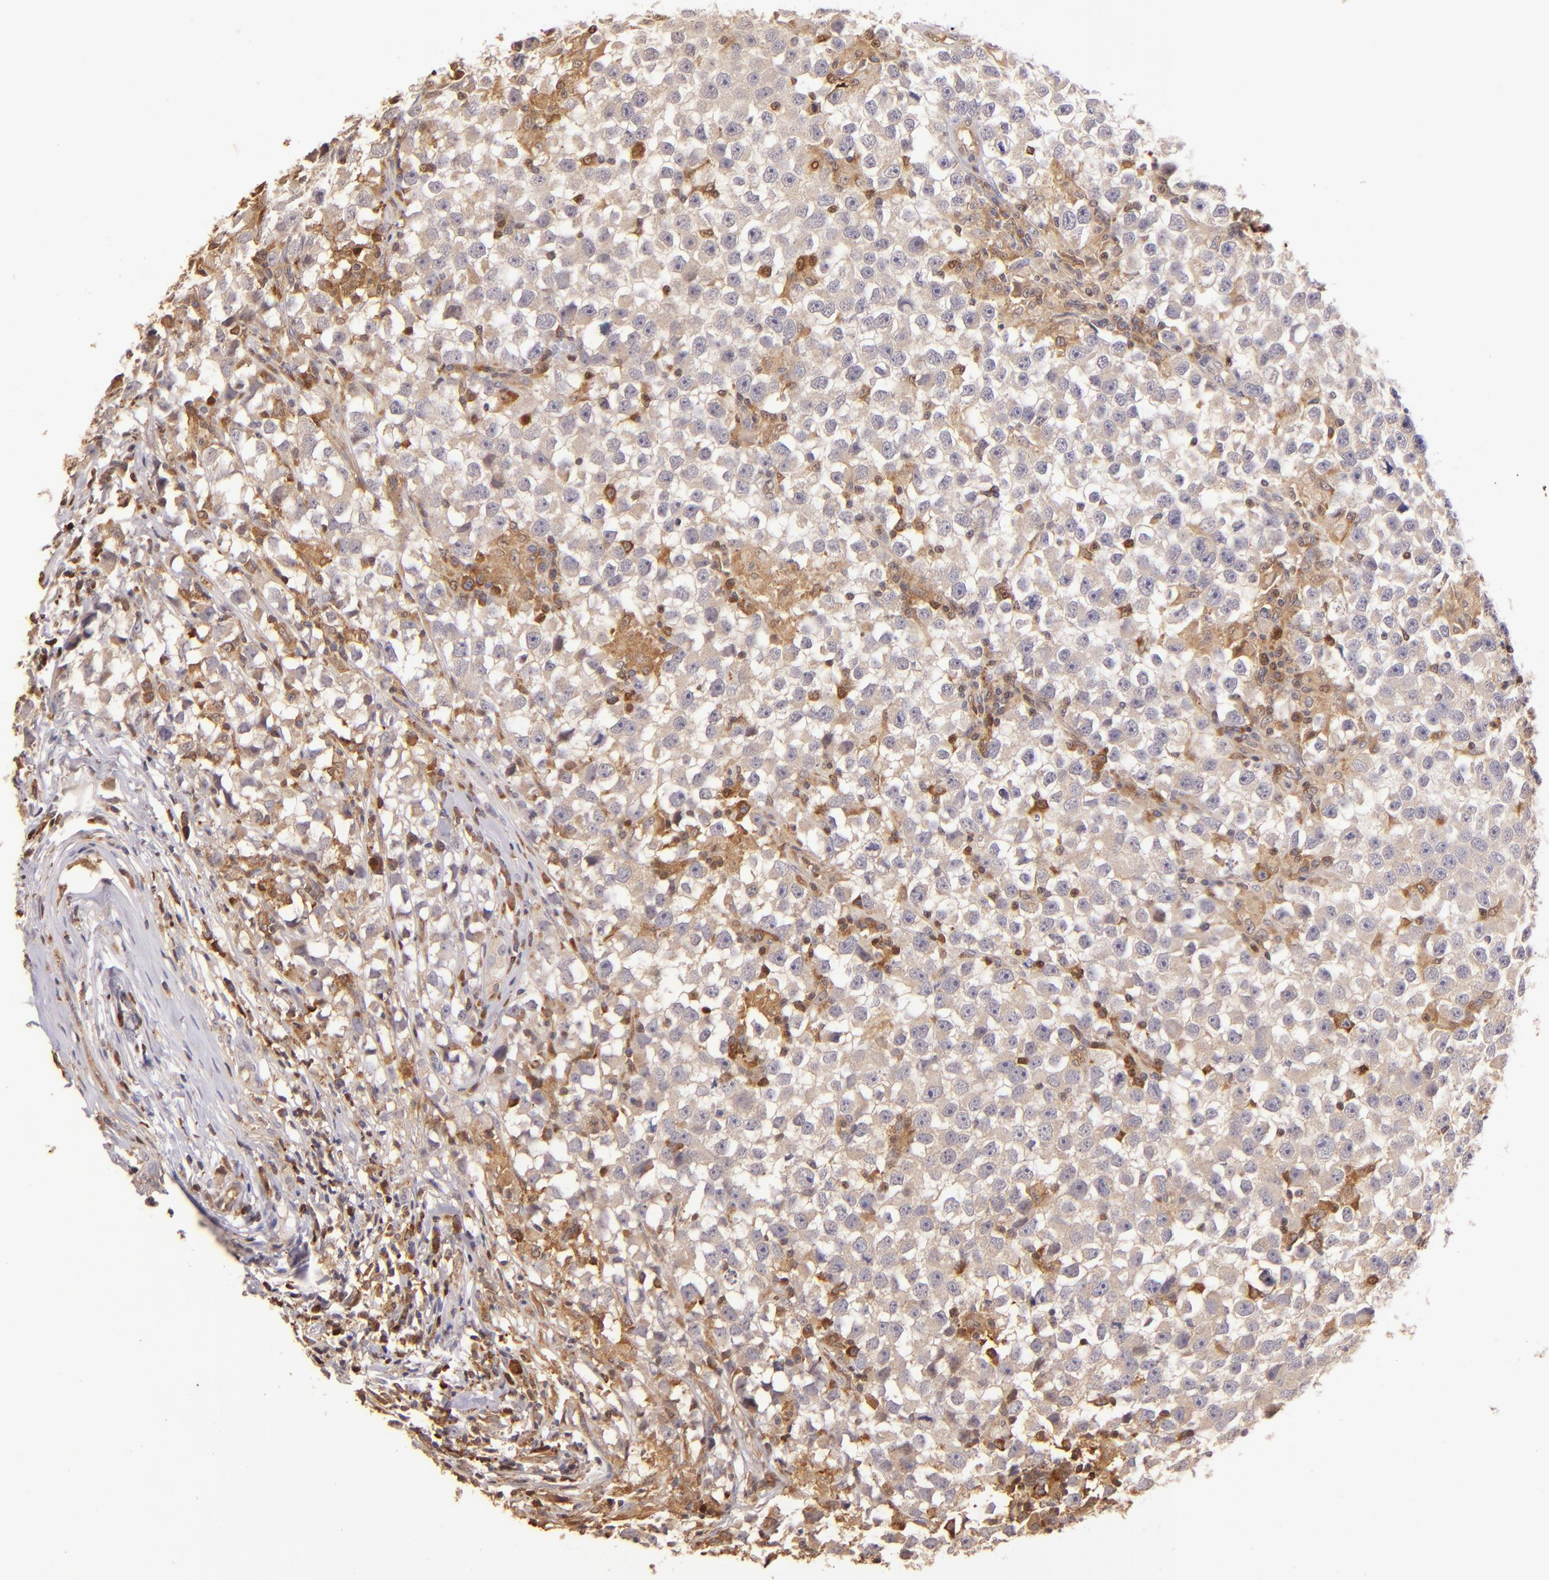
{"staining": {"intensity": "weak", "quantity": ">75%", "location": "cytoplasmic/membranous"}, "tissue": "testis cancer", "cell_type": "Tumor cells", "image_type": "cancer", "snomed": [{"axis": "morphology", "description": "Seminoma, NOS"}, {"axis": "topography", "description": "Testis"}], "caption": "Immunohistochemical staining of seminoma (testis) demonstrates low levels of weak cytoplasmic/membranous protein staining in approximately >75% of tumor cells.", "gene": "BTK", "patient": {"sex": "male", "age": 33}}